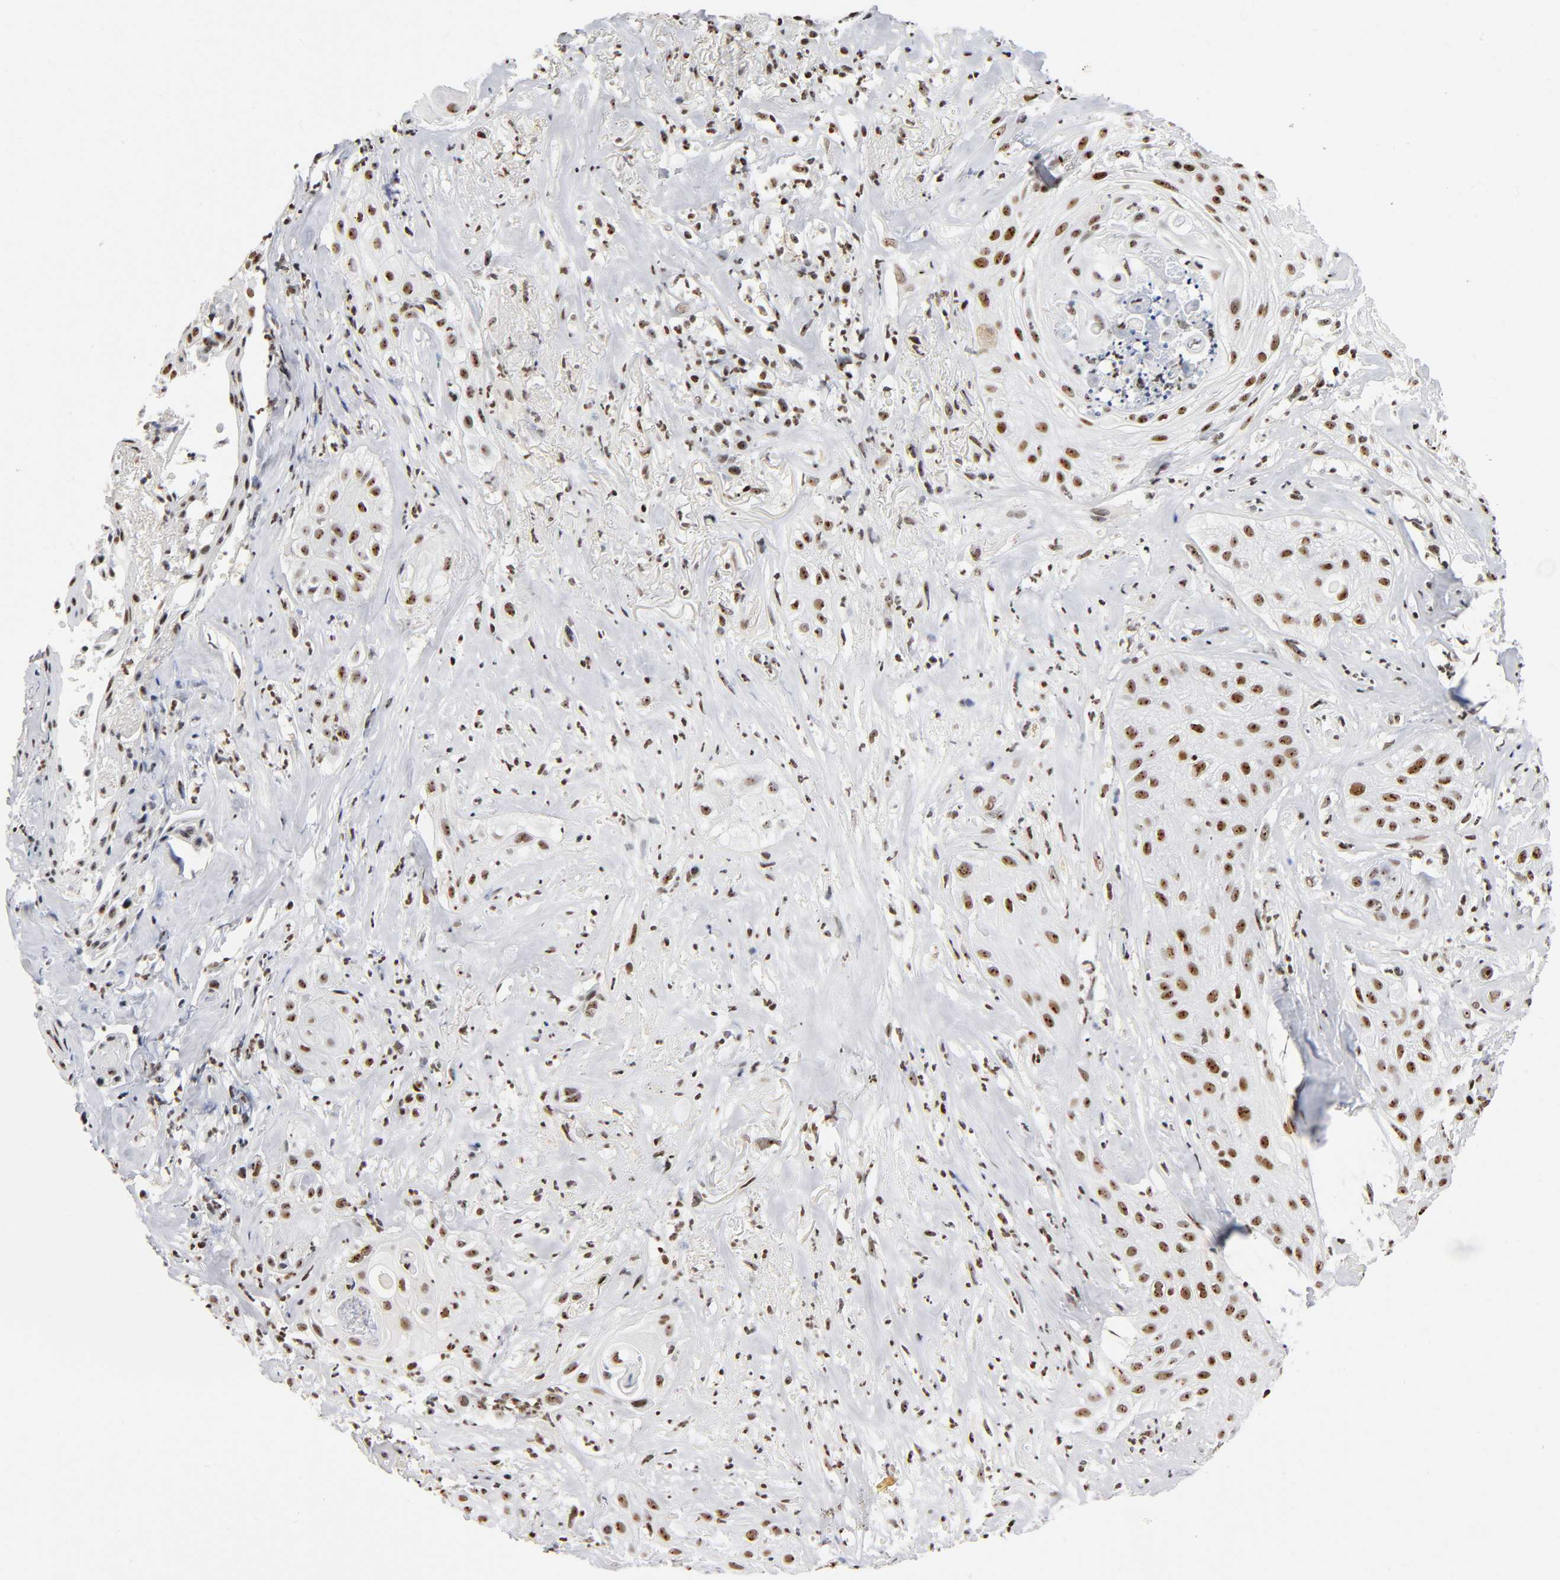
{"staining": {"intensity": "strong", "quantity": ">75%", "location": "nuclear"}, "tissue": "skin cancer", "cell_type": "Tumor cells", "image_type": "cancer", "snomed": [{"axis": "morphology", "description": "Squamous cell carcinoma, NOS"}, {"axis": "topography", "description": "Skin"}], "caption": "This is an image of IHC staining of skin squamous cell carcinoma, which shows strong positivity in the nuclear of tumor cells.", "gene": "UBTF", "patient": {"sex": "male", "age": 65}}